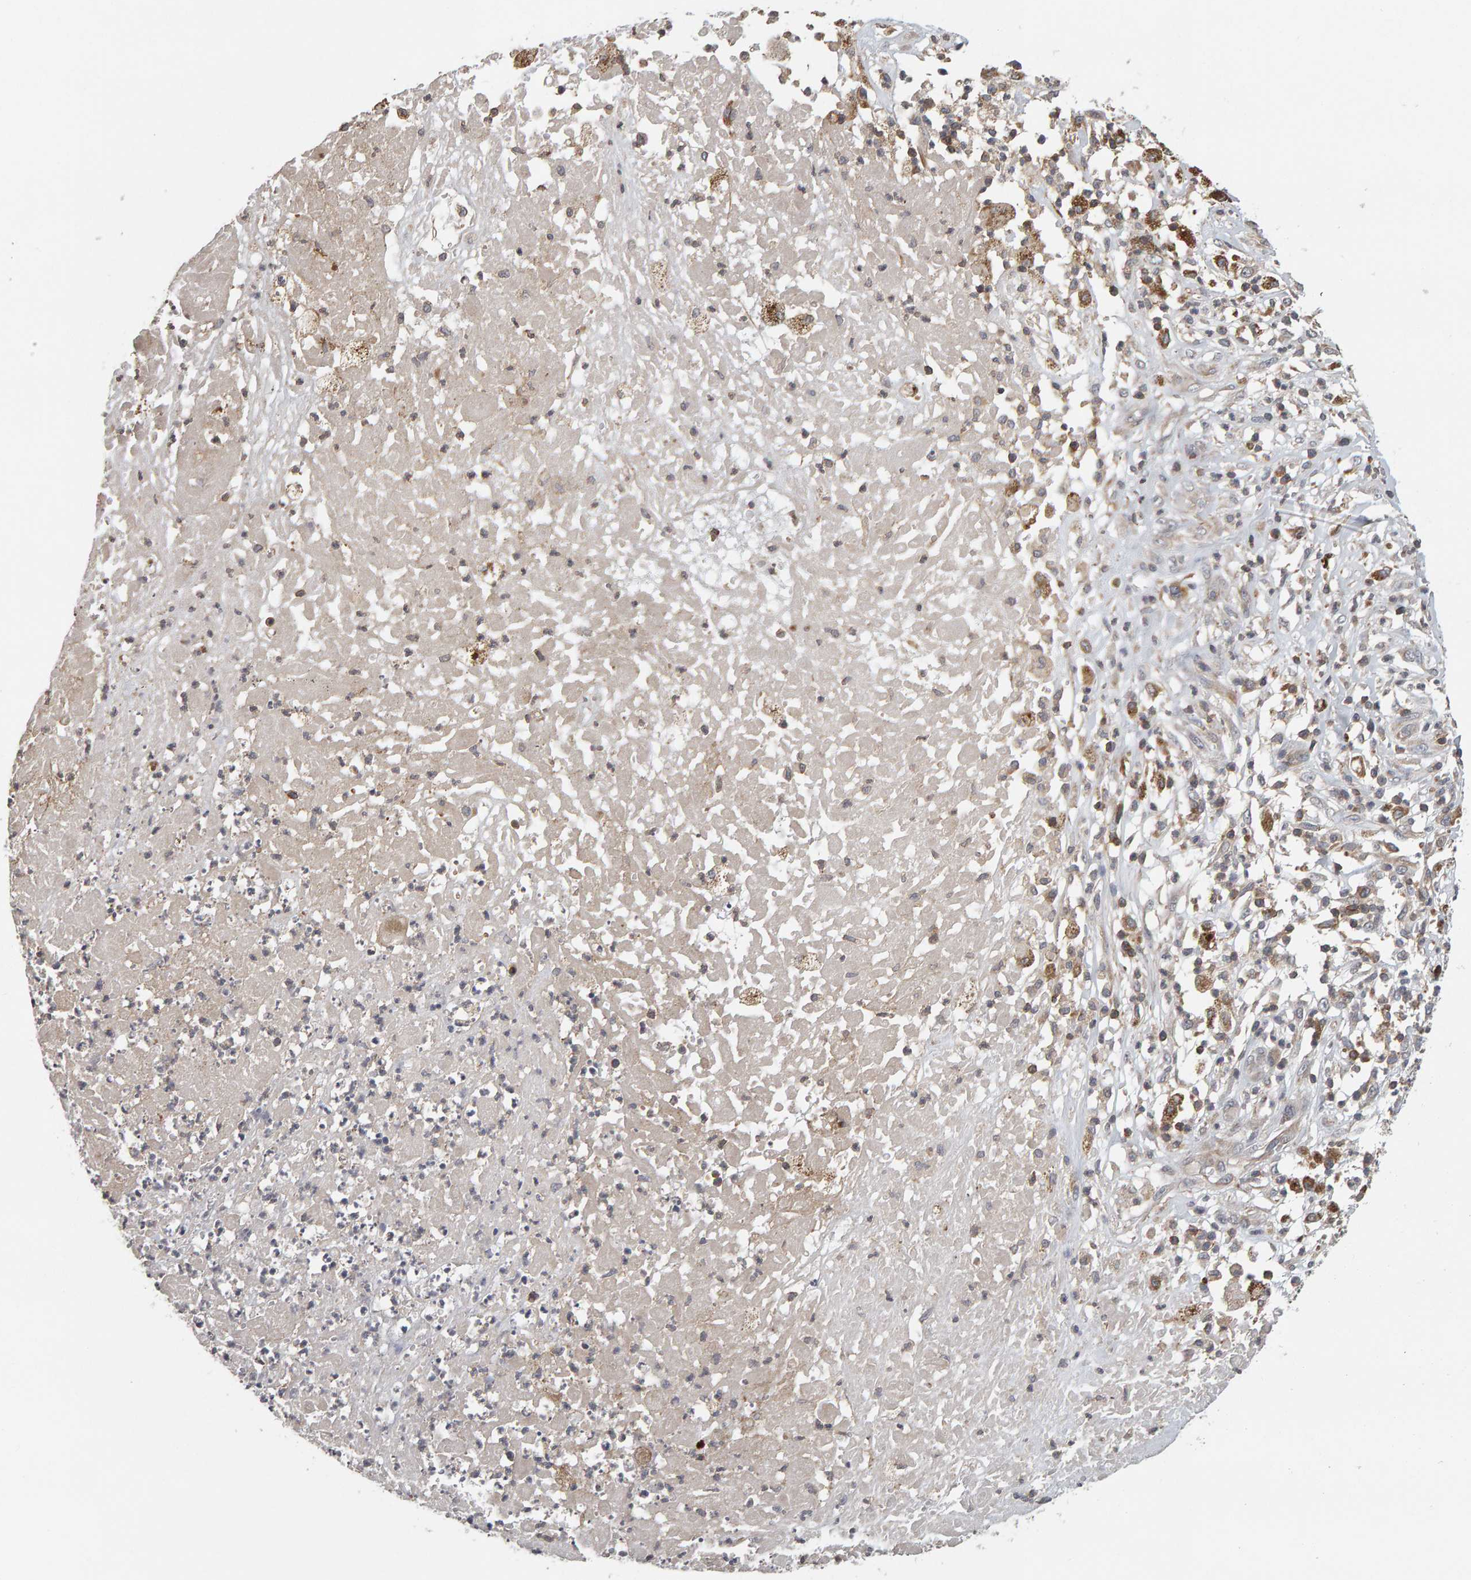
{"staining": {"intensity": "negative", "quantity": "none", "location": "none"}, "tissue": "melanoma", "cell_type": "Tumor cells", "image_type": "cancer", "snomed": [{"axis": "morphology", "description": "Necrosis, NOS"}, {"axis": "morphology", "description": "Malignant melanoma, NOS"}, {"axis": "topography", "description": "Skin"}], "caption": "IHC histopathology image of neoplastic tissue: human malignant melanoma stained with DAB (3,3'-diaminobenzidine) shows no significant protein expression in tumor cells.", "gene": "TEFM", "patient": {"sex": "female", "age": 87}}